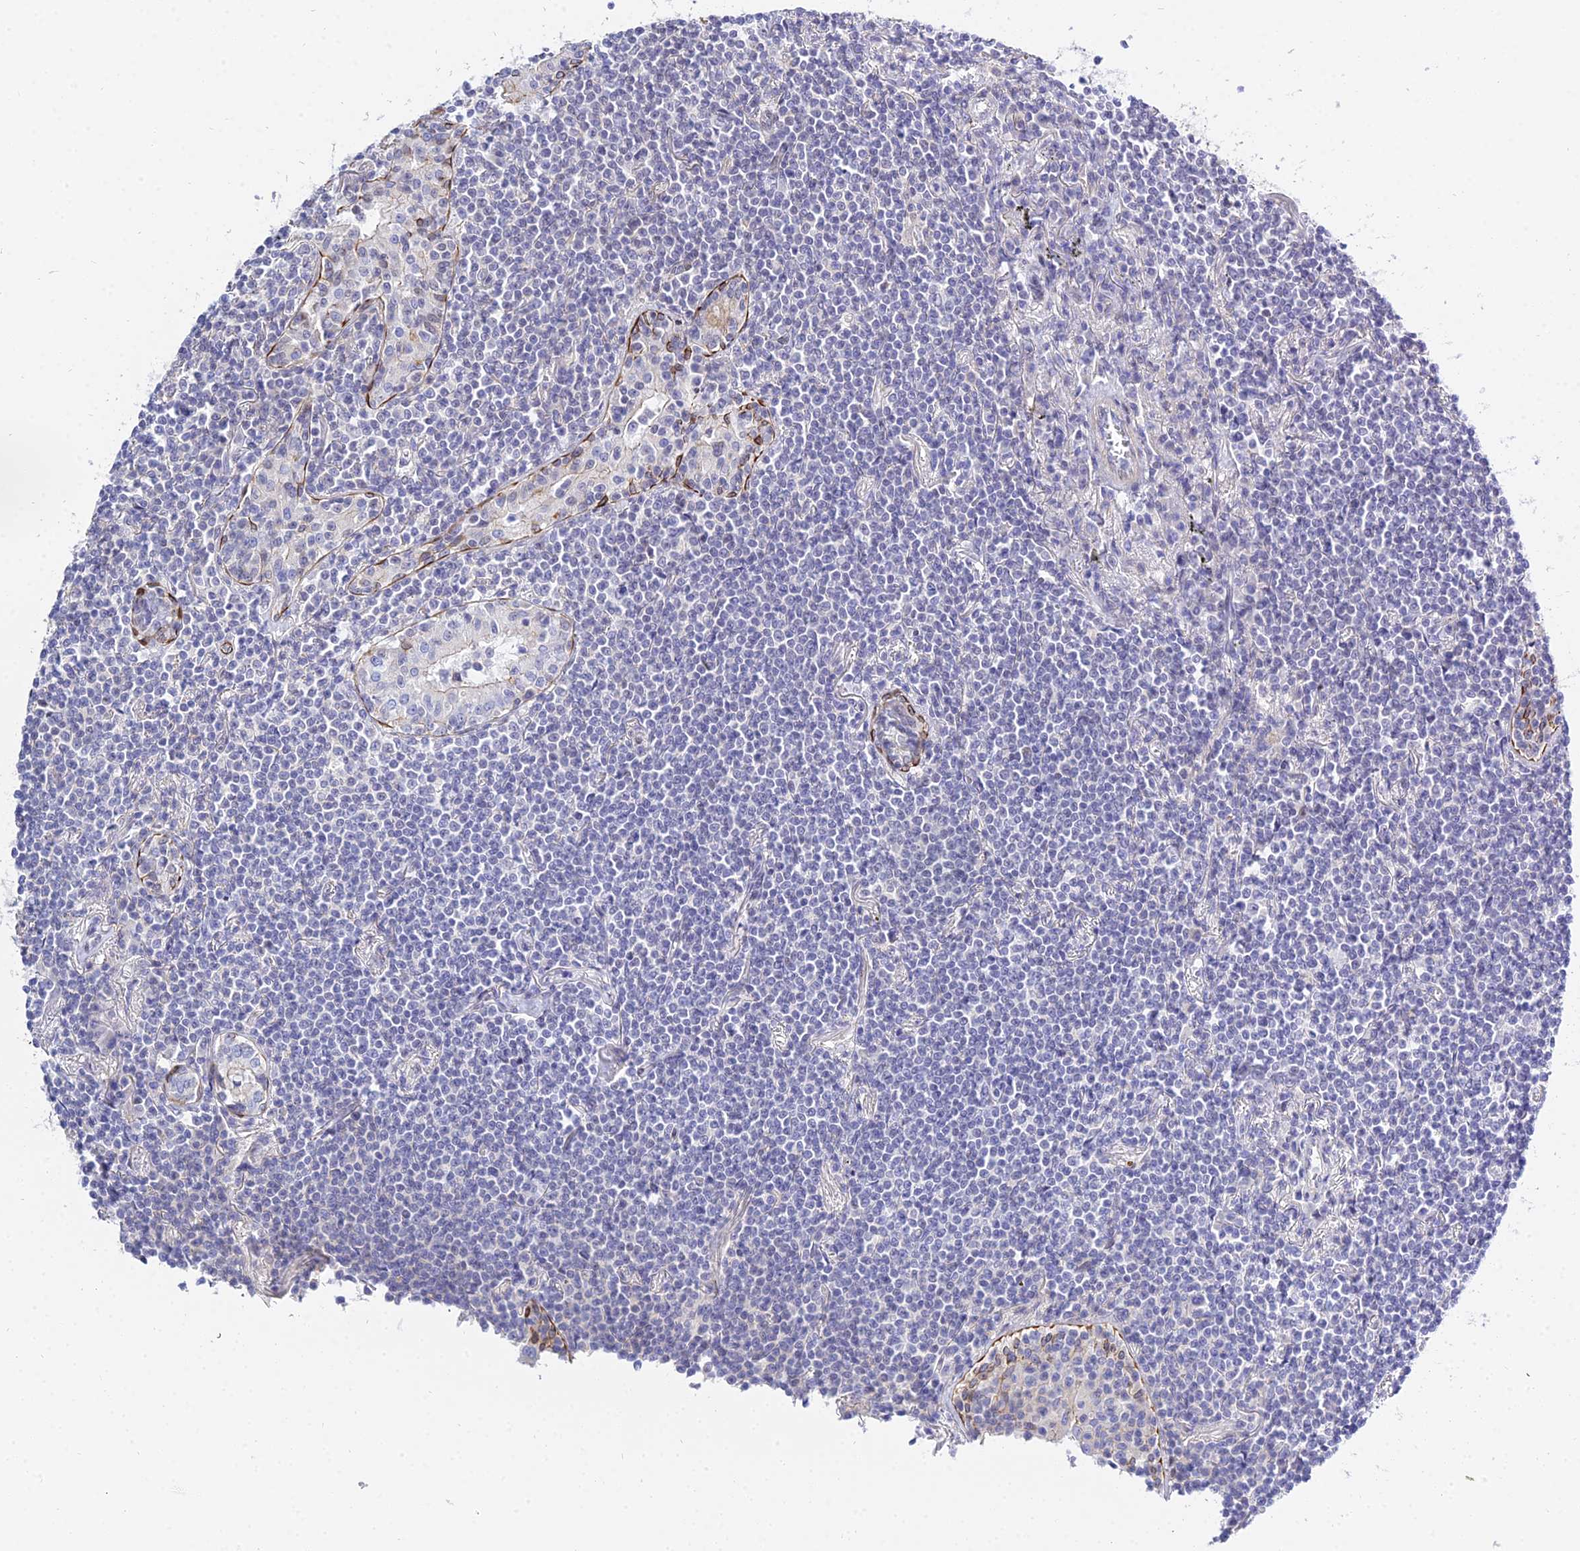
{"staining": {"intensity": "negative", "quantity": "none", "location": "none"}, "tissue": "lymphoma", "cell_type": "Tumor cells", "image_type": "cancer", "snomed": [{"axis": "morphology", "description": "Malignant lymphoma, non-Hodgkin's type, Low grade"}, {"axis": "topography", "description": "Lung"}], "caption": "The IHC histopathology image has no significant positivity in tumor cells of lymphoma tissue. The staining was performed using DAB (3,3'-diaminobenzidine) to visualize the protein expression in brown, while the nuclei were stained in blue with hematoxylin (Magnification: 20x).", "gene": "ZNF628", "patient": {"sex": "female", "age": 71}}